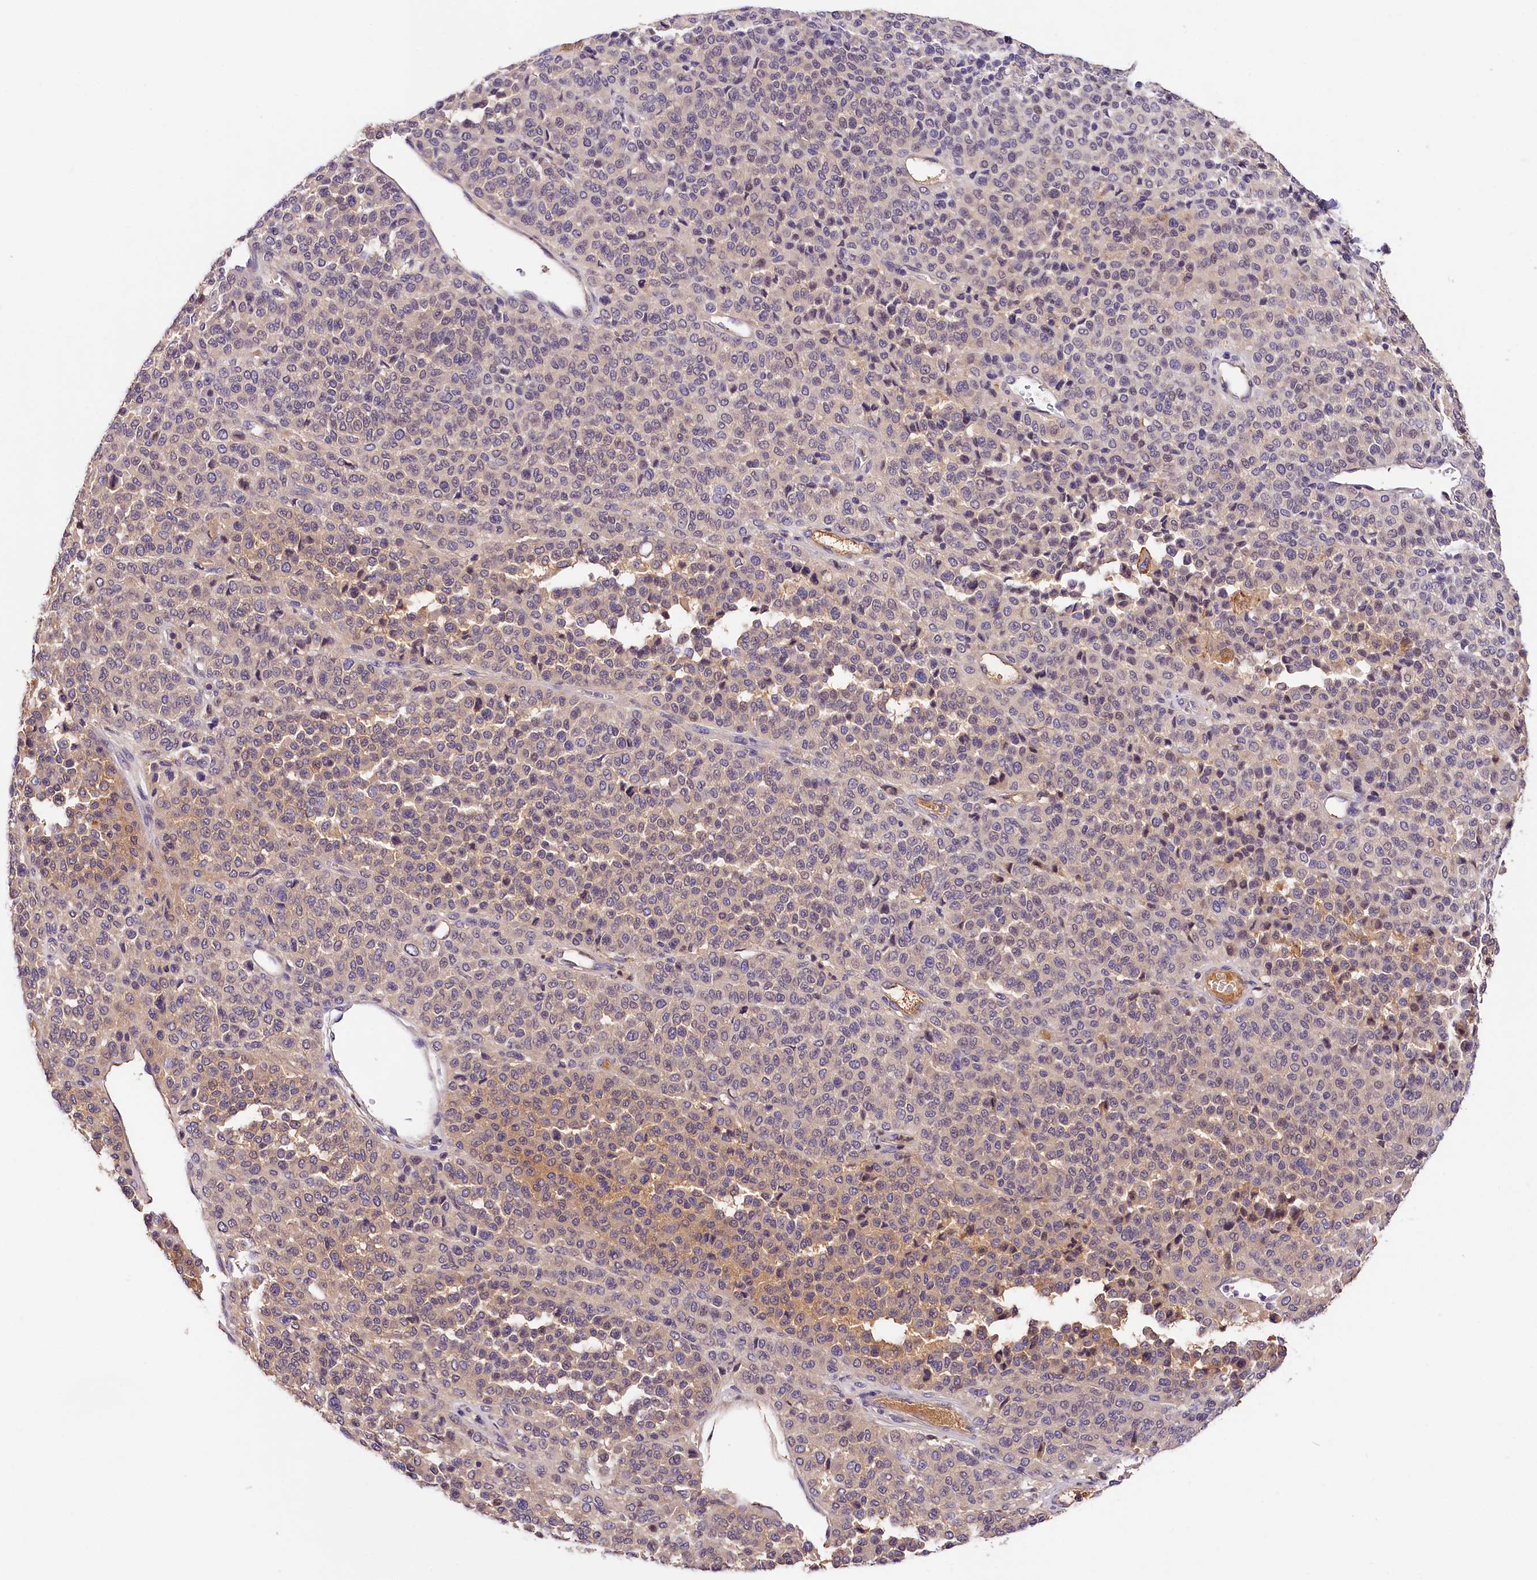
{"staining": {"intensity": "moderate", "quantity": "<25%", "location": "cytoplasmic/membranous"}, "tissue": "melanoma", "cell_type": "Tumor cells", "image_type": "cancer", "snomed": [{"axis": "morphology", "description": "Malignant melanoma, Metastatic site"}, {"axis": "topography", "description": "Pancreas"}], "caption": "A high-resolution image shows immunohistochemistry staining of malignant melanoma (metastatic site), which shows moderate cytoplasmic/membranous staining in about <25% of tumor cells.", "gene": "ARMC6", "patient": {"sex": "female", "age": 30}}